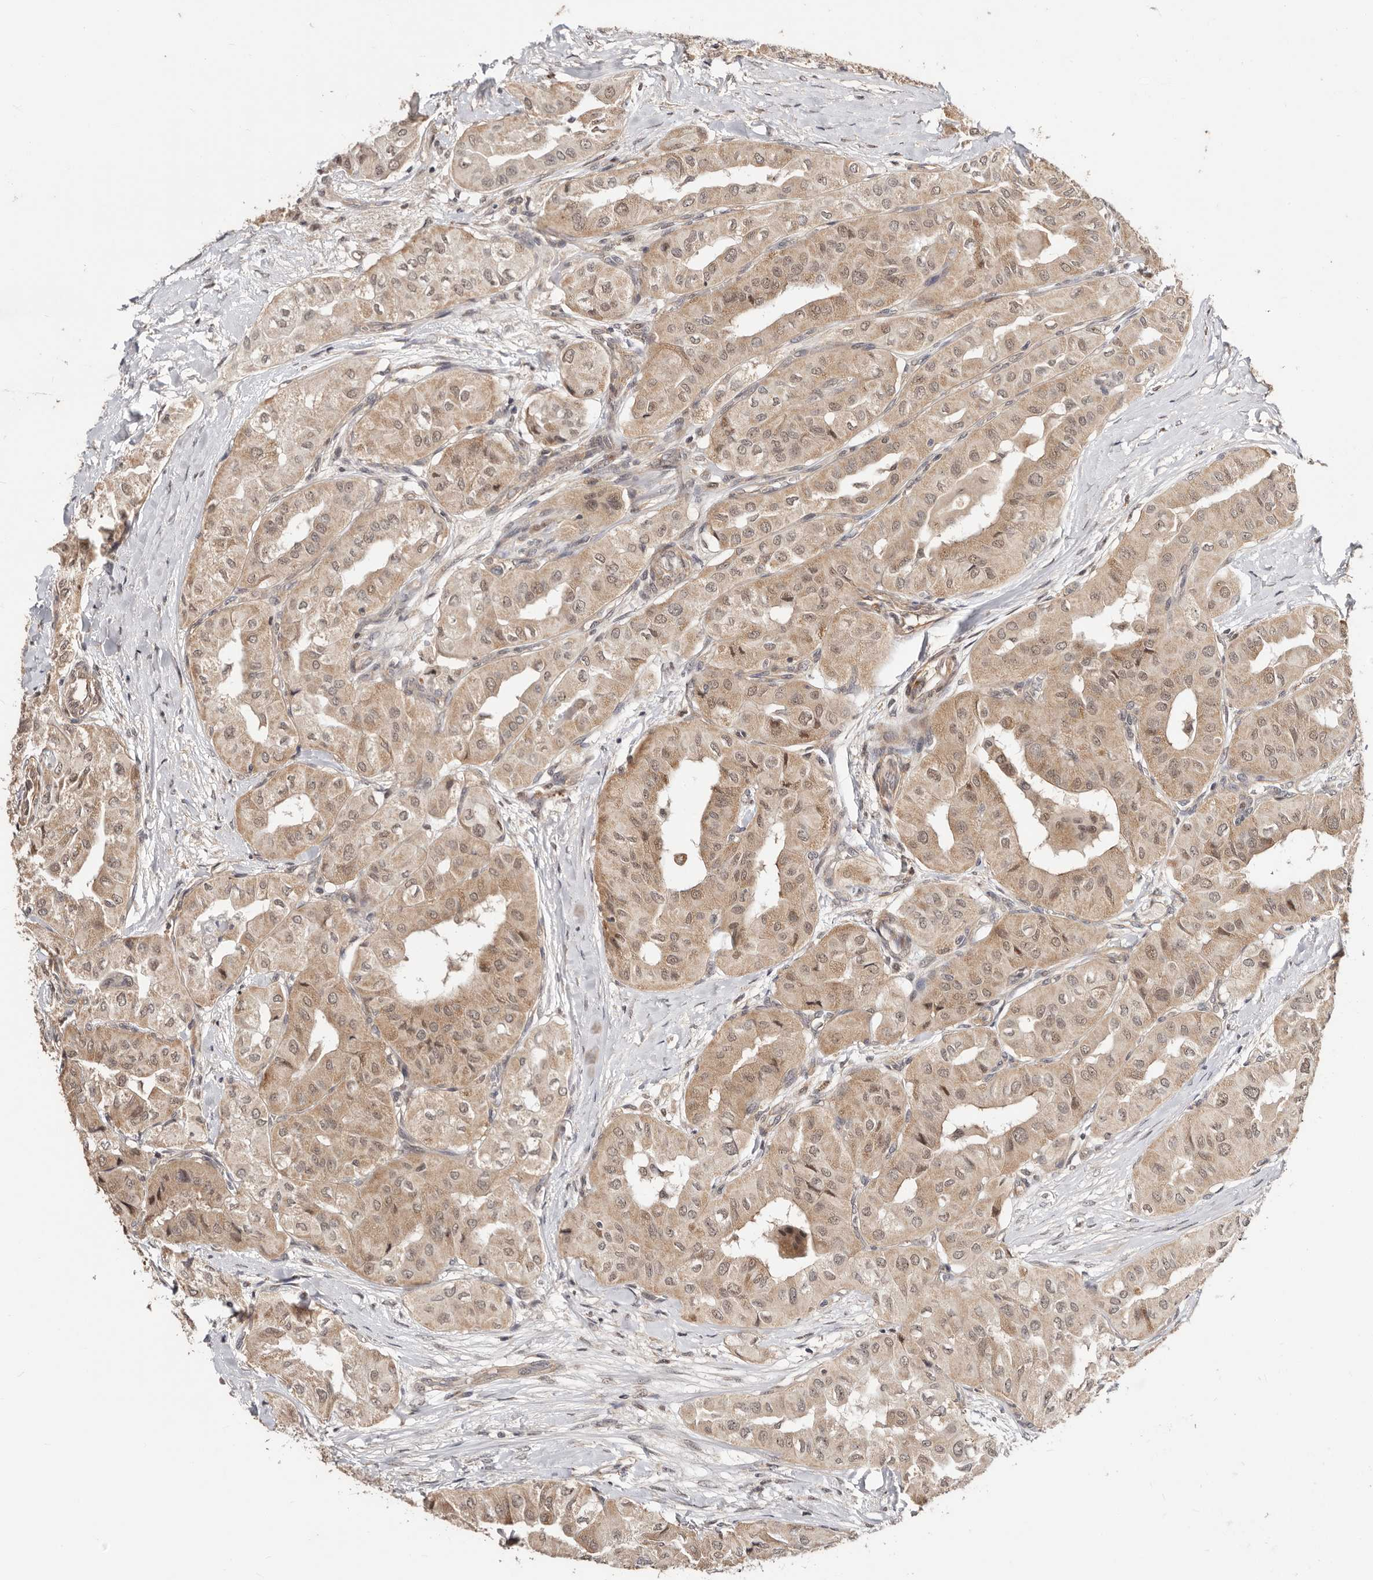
{"staining": {"intensity": "weak", "quantity": ">75%", "location": "cytoplasmic/membranous,nuclear"}, "tissue": "thyroid cancer", "cell_type": "Tumor cells", "image_type": "cancer", "snomed": [{"axis": "morphology", "description": "Papillary adenocarcinoma, NOS"}, {"axis": "topography", "description": "Thyroid gland"}], "caption": "A brown stain labels weak cytoplasmic/membranous and nuclear expression of a protein in thyroid cancer (papillary adenocarcinoma) tumor cells. (DAB (3,3'-diaminobenzidine) IHC, brown staining for protein, blue staining for nuclei).", "gene": "CTNNBL1", "patient": {"sex": "female", "age": 59}}